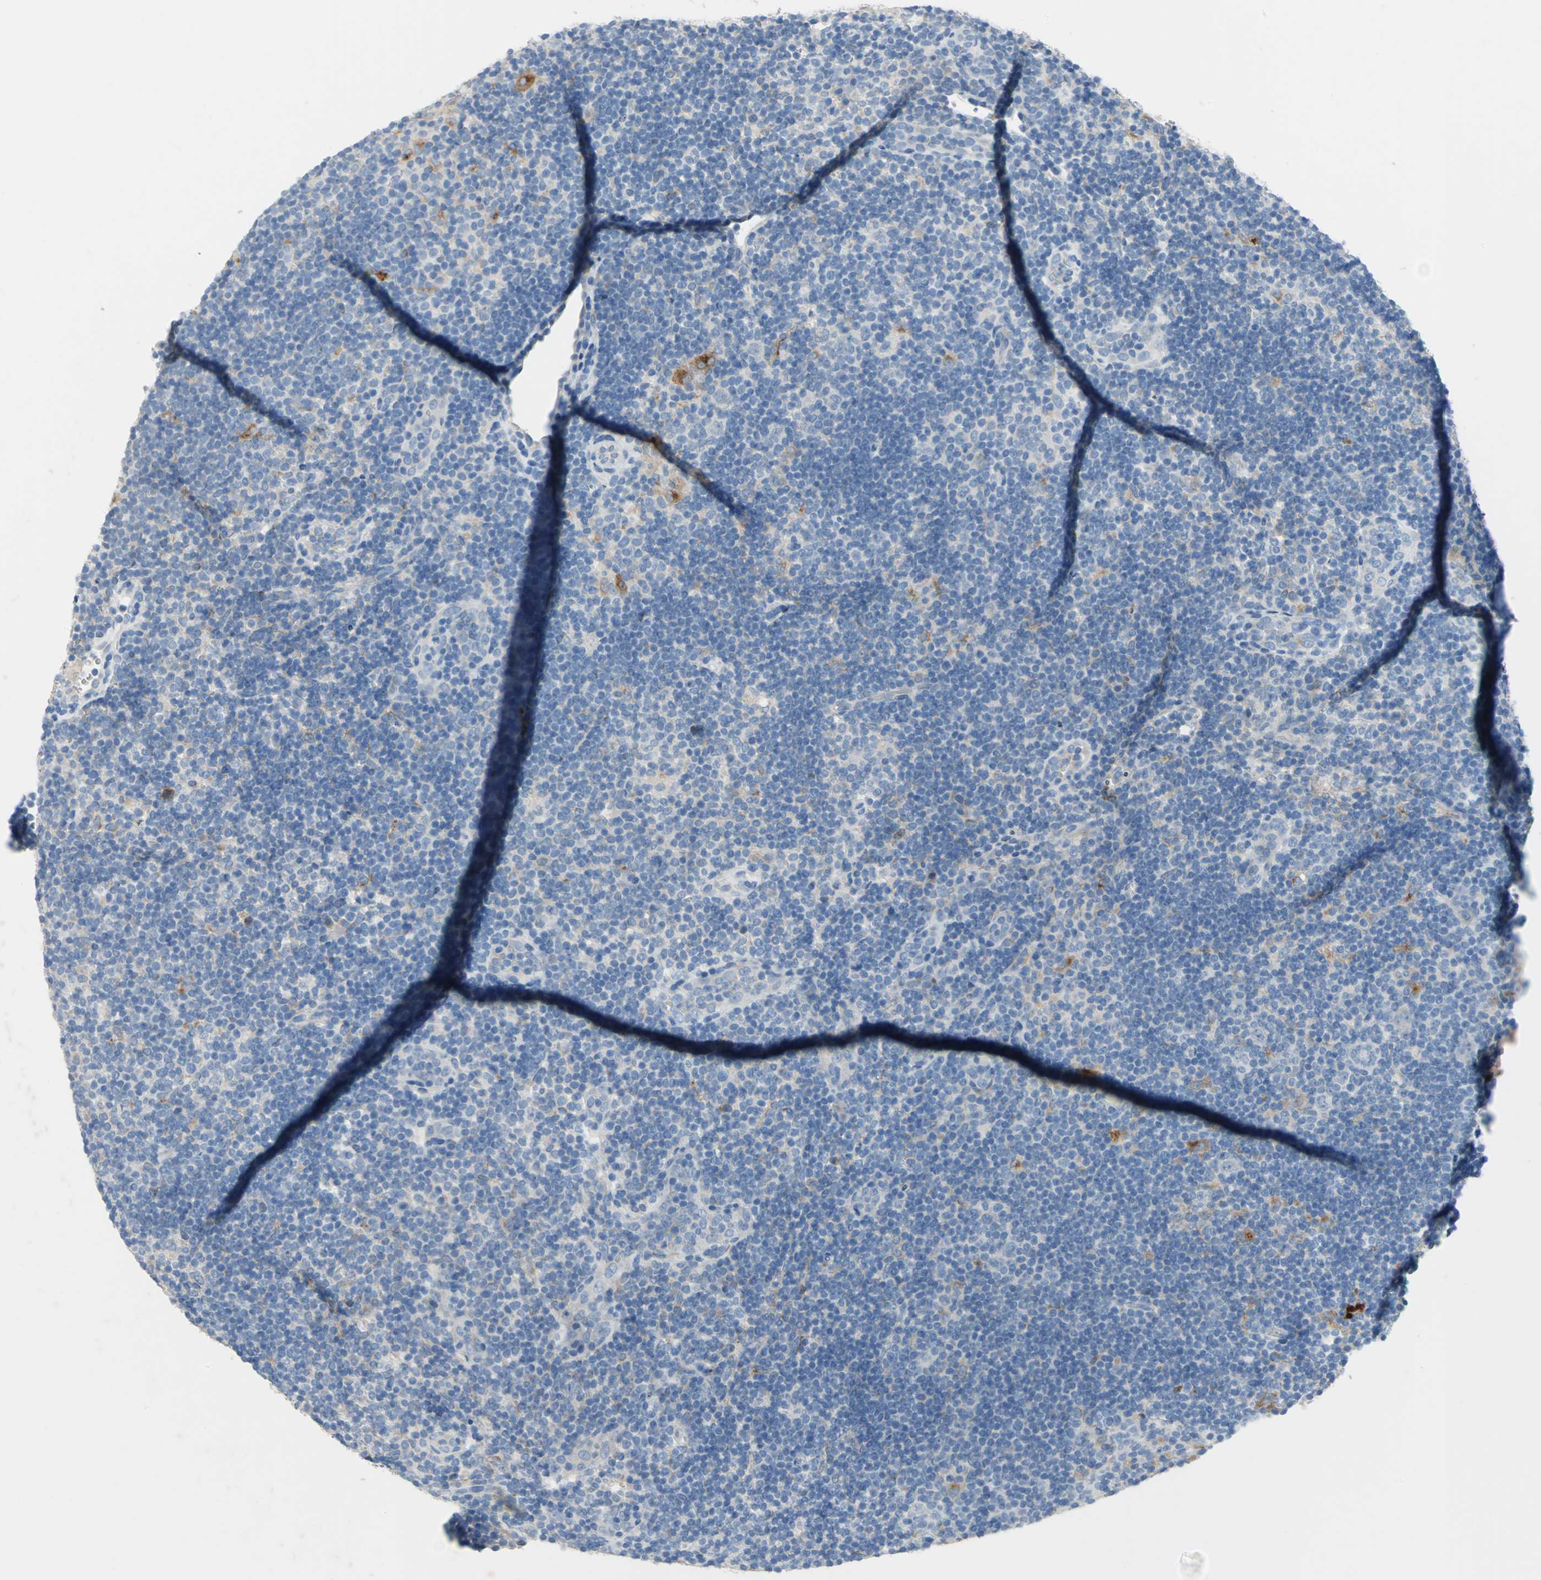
{"staining": {"intensity": "strong", "quantity": "<25%", "location": "cytoplasmic/membranous"}, "tissue": "lymphoma", "cell_type": "Tumor cells", "image_type": "cancer", "snomed": [{"axis": "morphology", "description": "Hodgkin's disease, NOS"}, {"axis": "topography", "description": "Lymph node"}], "caption": "Immunohistochemistry micrograph of human Hodgkin's disease stained for a protein (brown), which demonstrates medium levels of strong cytoplasmic/membranous positivity in approximately <25% of tumor cells.", "gene": "PTGDS", "patient": {"sex": "female", "age": 57}}